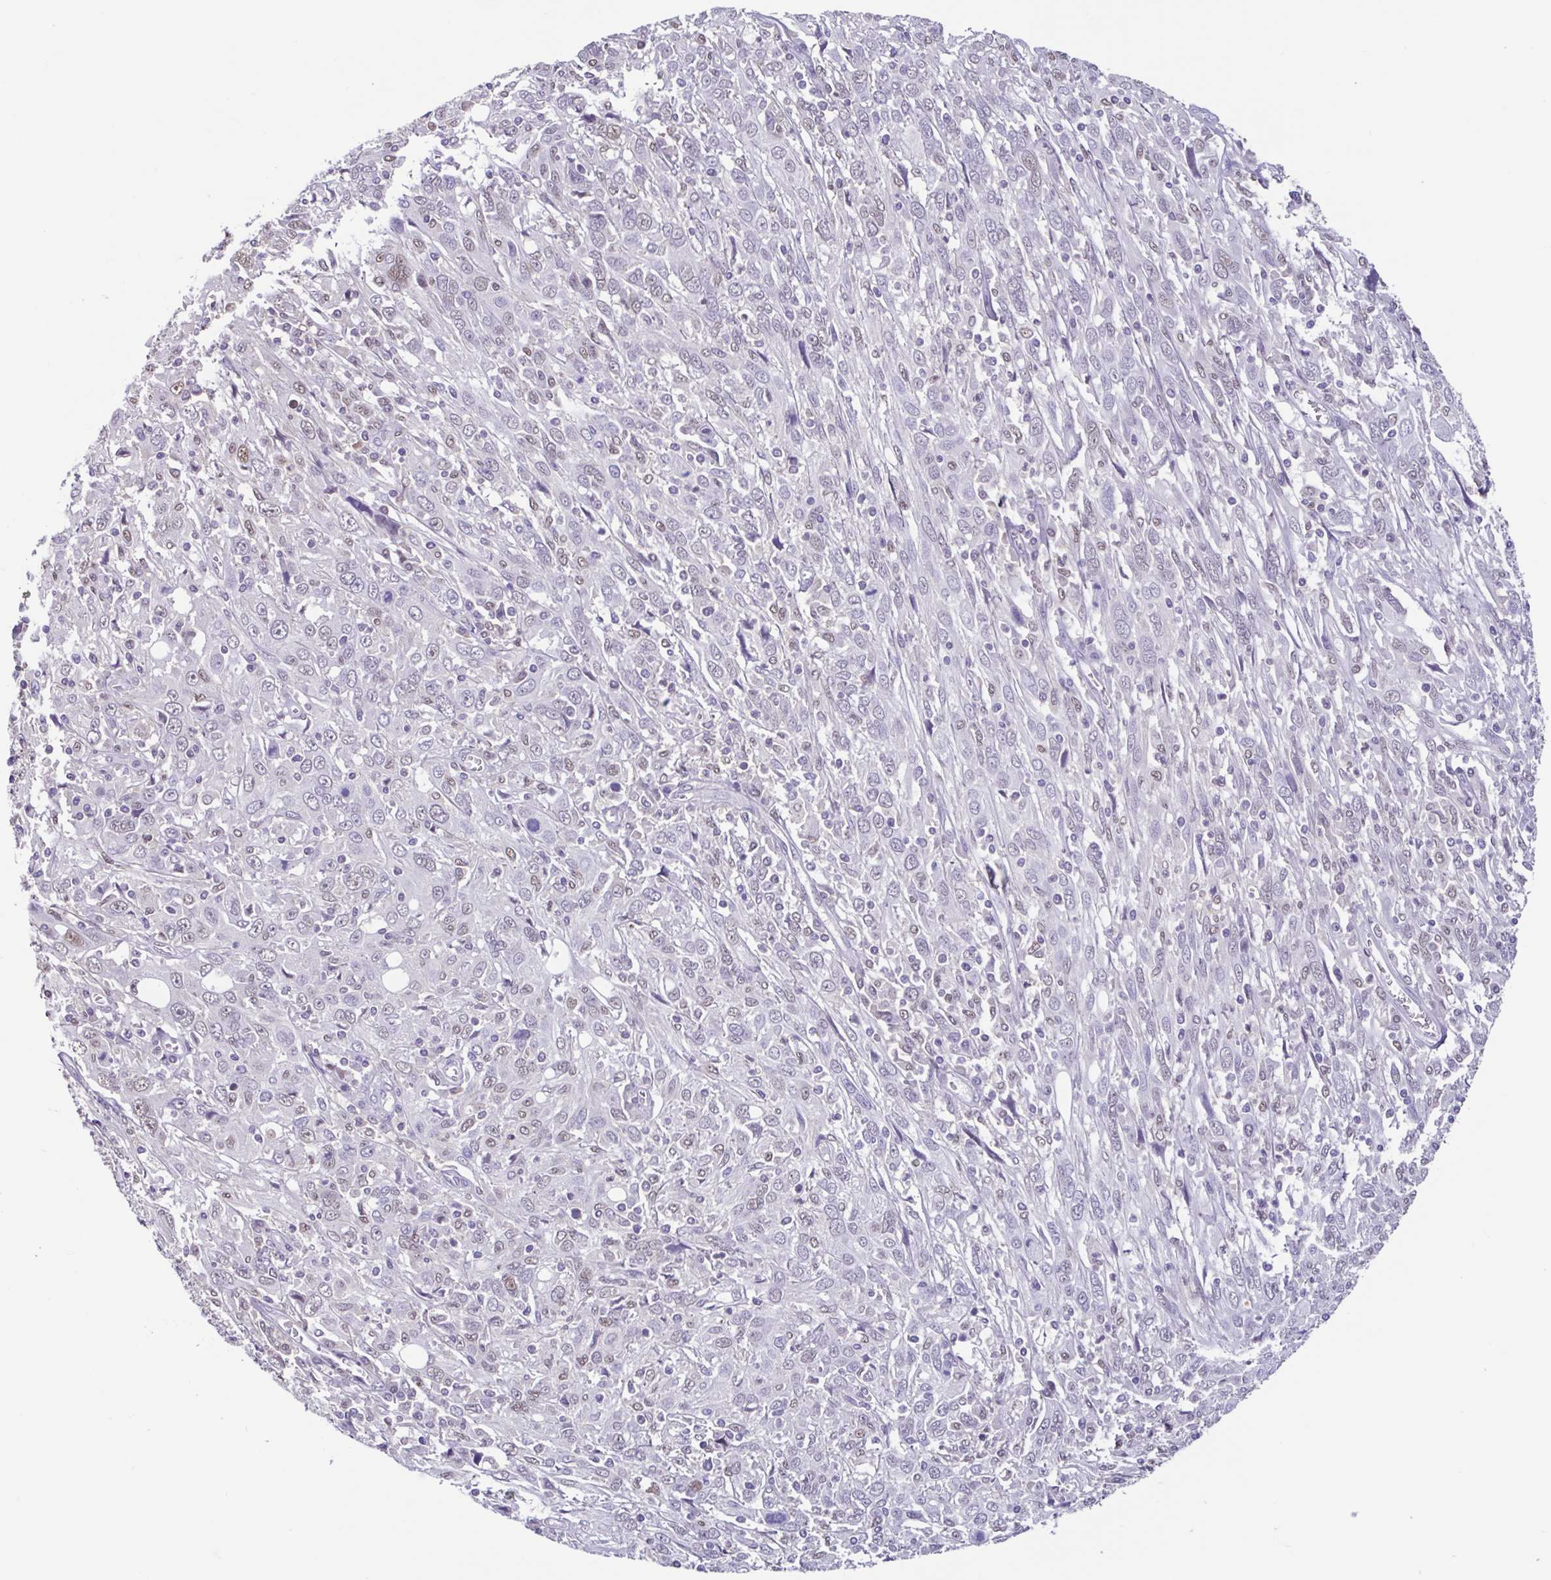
{"staining": {"intensity": "negative", "quantity": "none", "location": "none"}, "tissue": "cervical cancer", "cell_type": "Tumor cells", "image_type": "cancer", "snomed": [{"axis": "morphology", "description": "Squamous cell carcinoma, NOS"}, {"axis": "topography", "description": "Cervix"}], "caption": "Immunohistochemistry micrograph of neoplastic tissue: human cervical cancer stained with DAB reveals no significant protein expression in tumor cells.", "gene": "ACTRT3", "patient": {"sex": "female", "age": 46}}